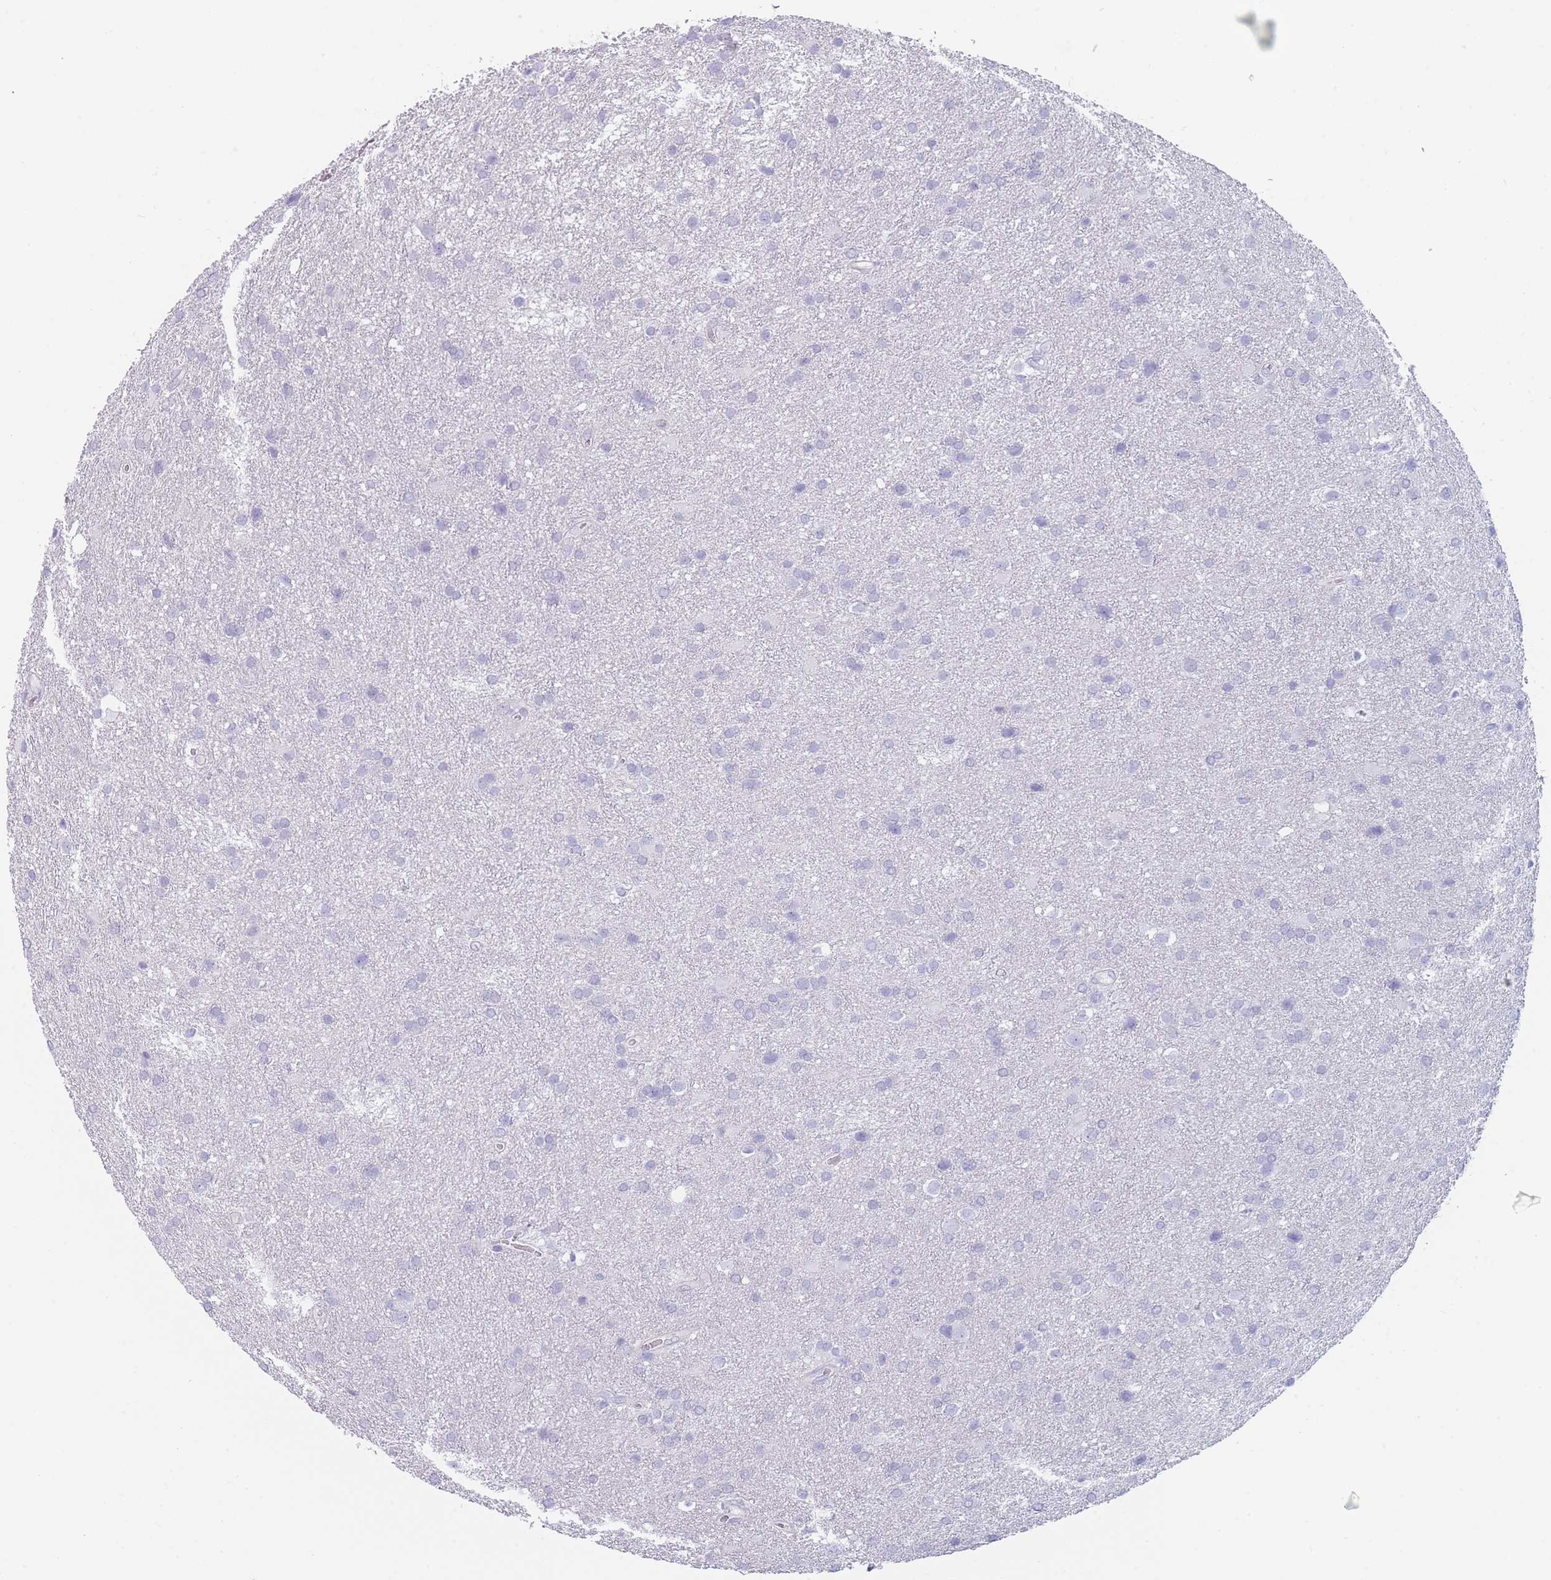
{"staining": {"intensity": "negative", "quantity": "none", "location": "none"}, "tissue": "glioma", "cell_type": "Tumor cells", "image_type": "cancer", "snomed": [{"axis": "morphology", "description": "Glioma, malignant, Low grade"}, {"axis": "topography", "description": "Brain"}], "caption": "A high-resolution micrograph shows IHC staining of glioma, which exhibits no significant expression in tumor cells.", "gene": "GPR12", "patient": {"sex": "female", "age": 32}}